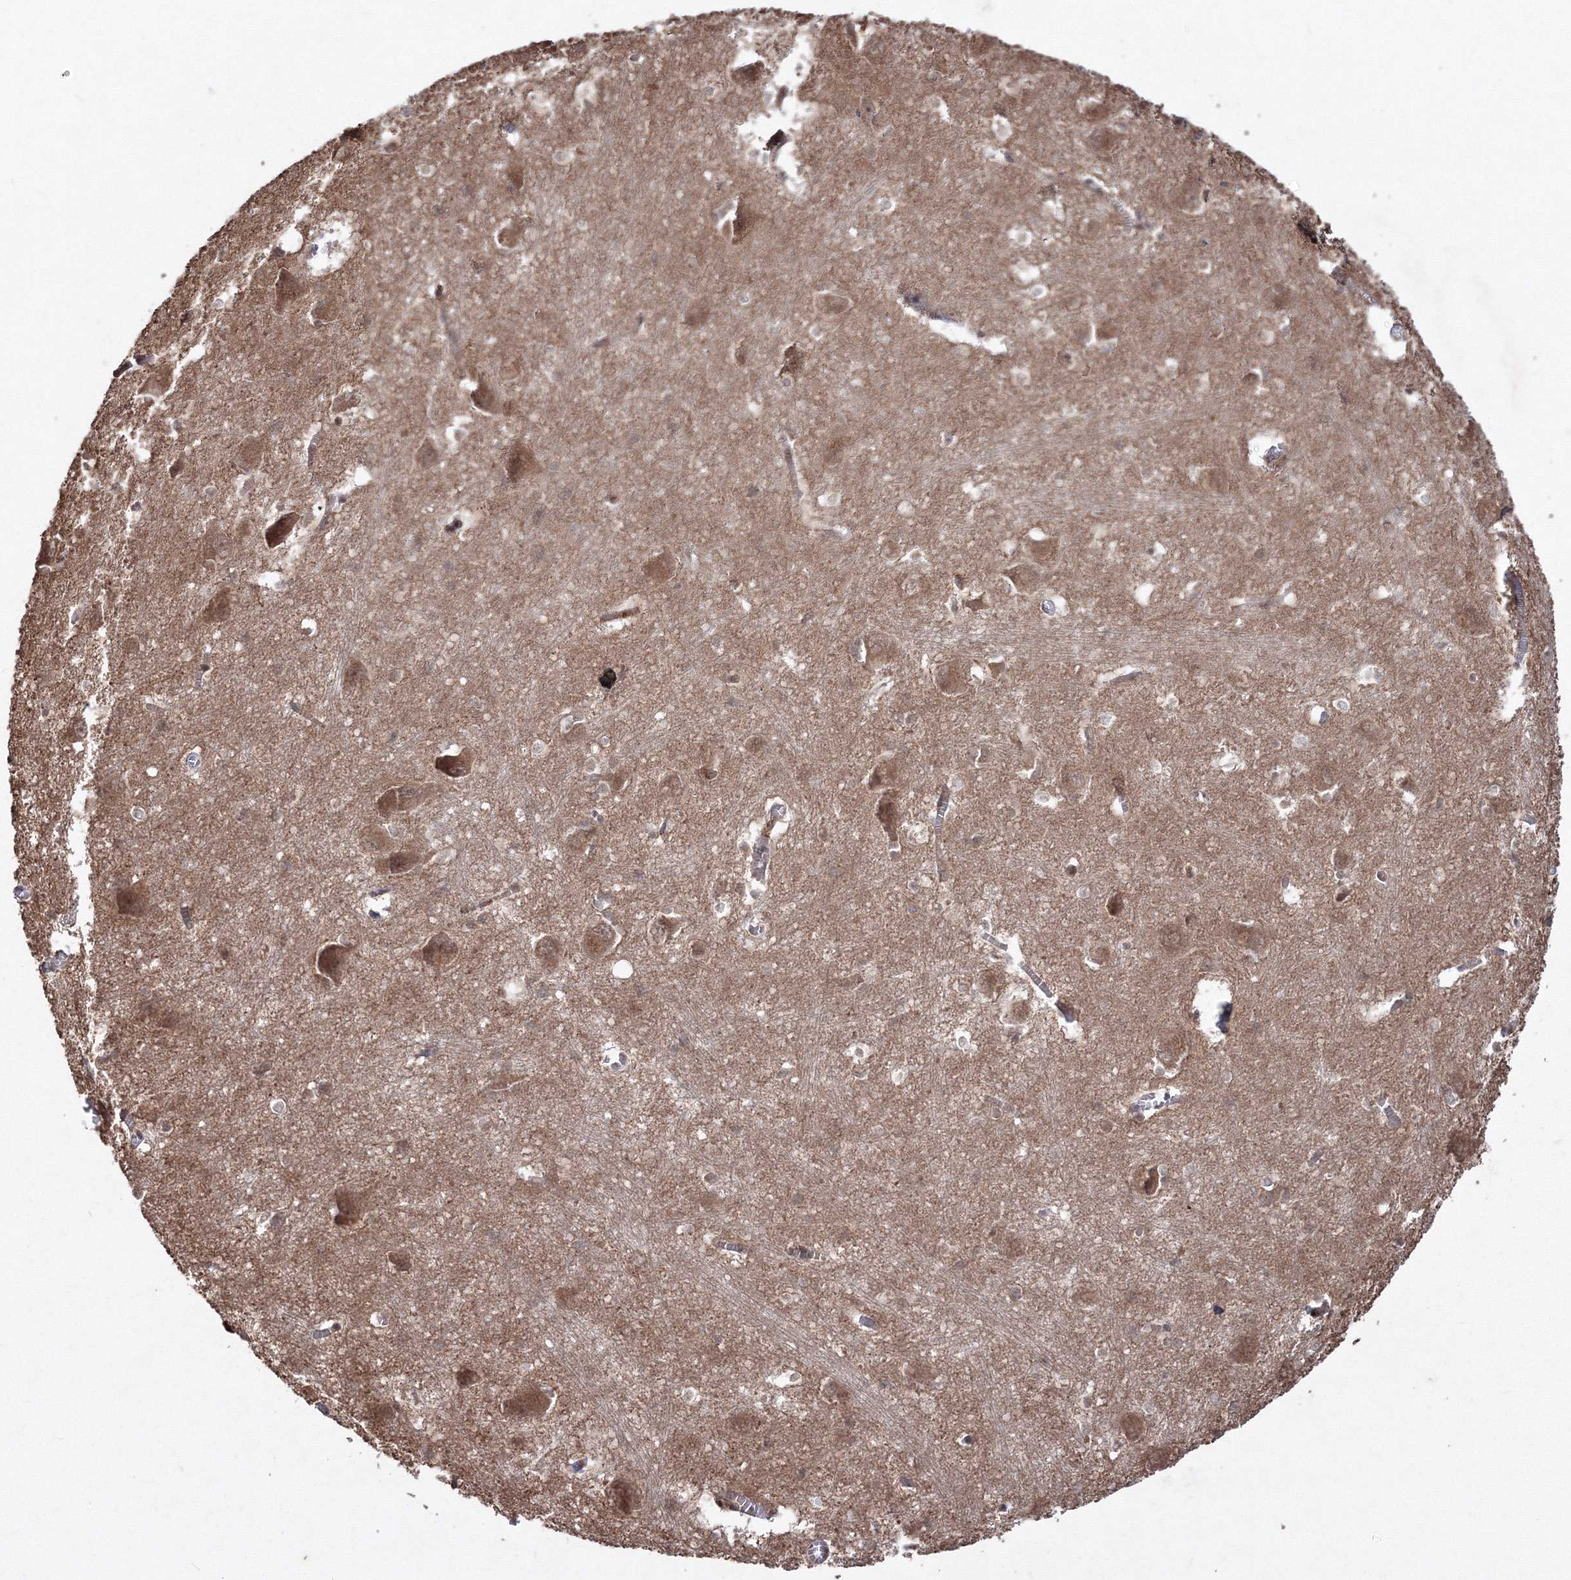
{"staining": {"intensity": "strong", "quantity": "25%-75%", "location": "nuclear"}, "tissue": "caudate", "cell_type": "Glial cells", "image_type": "normal", "snomed": [{"axis": "morphology", "description": "Normal tissue, NOS"}, {"axis": "topography", "description": "Lateral ventricle wall"}], "caption": "Protein staining exhibits strong nuclear positivity in about 25%-75% of glial cells in normal caudate. (Stains: DAB (3,3'-diaminobenzidine) in brown, nuclei in blue, Microscopy: brightfield microscopy at high magnification).", "gene": "PEX13", "patient": {"sex": "male", "age": 37}}